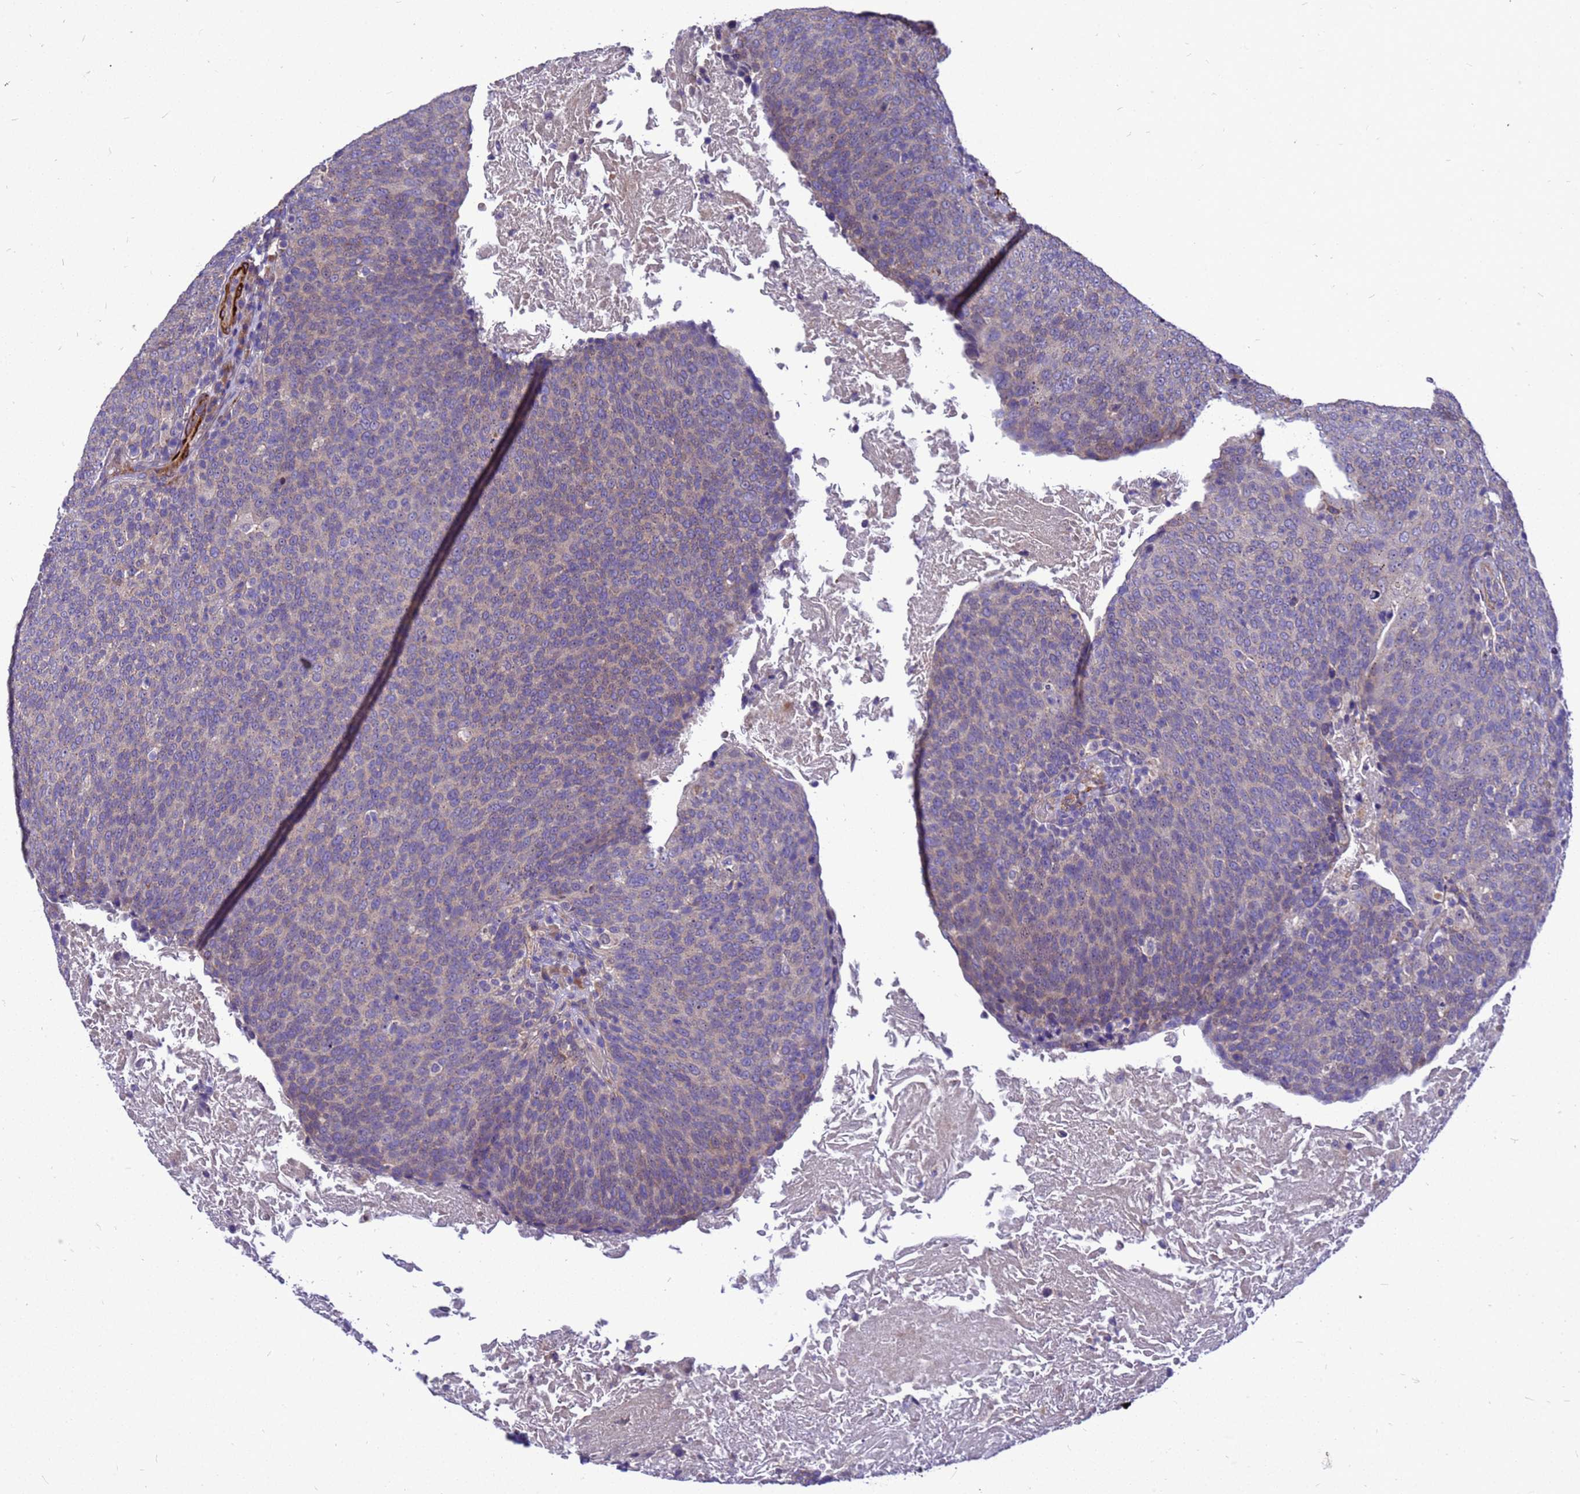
{"staining": {"intensity": "weak", "quantity": "<25%", "location": "cytoplasmic/membranous"}, "tissue": "head and neck cancer", "cell_type": "Tumor cells", "image_type": "cancer", "snomed": [{"axis": "morphology", "description": "Squamous cell carcinoma, NOS"}, {"axis": "morphology", "description": "Squamous cell carcinoma, metastatic, NOS"}, {"axis": "topography", "description": "Lymph node"}, {"axis": "topography", "description": "Head-Neck"}], "caption": "This image is of head and neck squamous cell carcinoma stained with IHC to label a protein in brown with the nuclei are counter-stained blue. There is no positivity in tumor cells.", "gene": "POP7", "patient": {"sex": "male", "age": 62}}